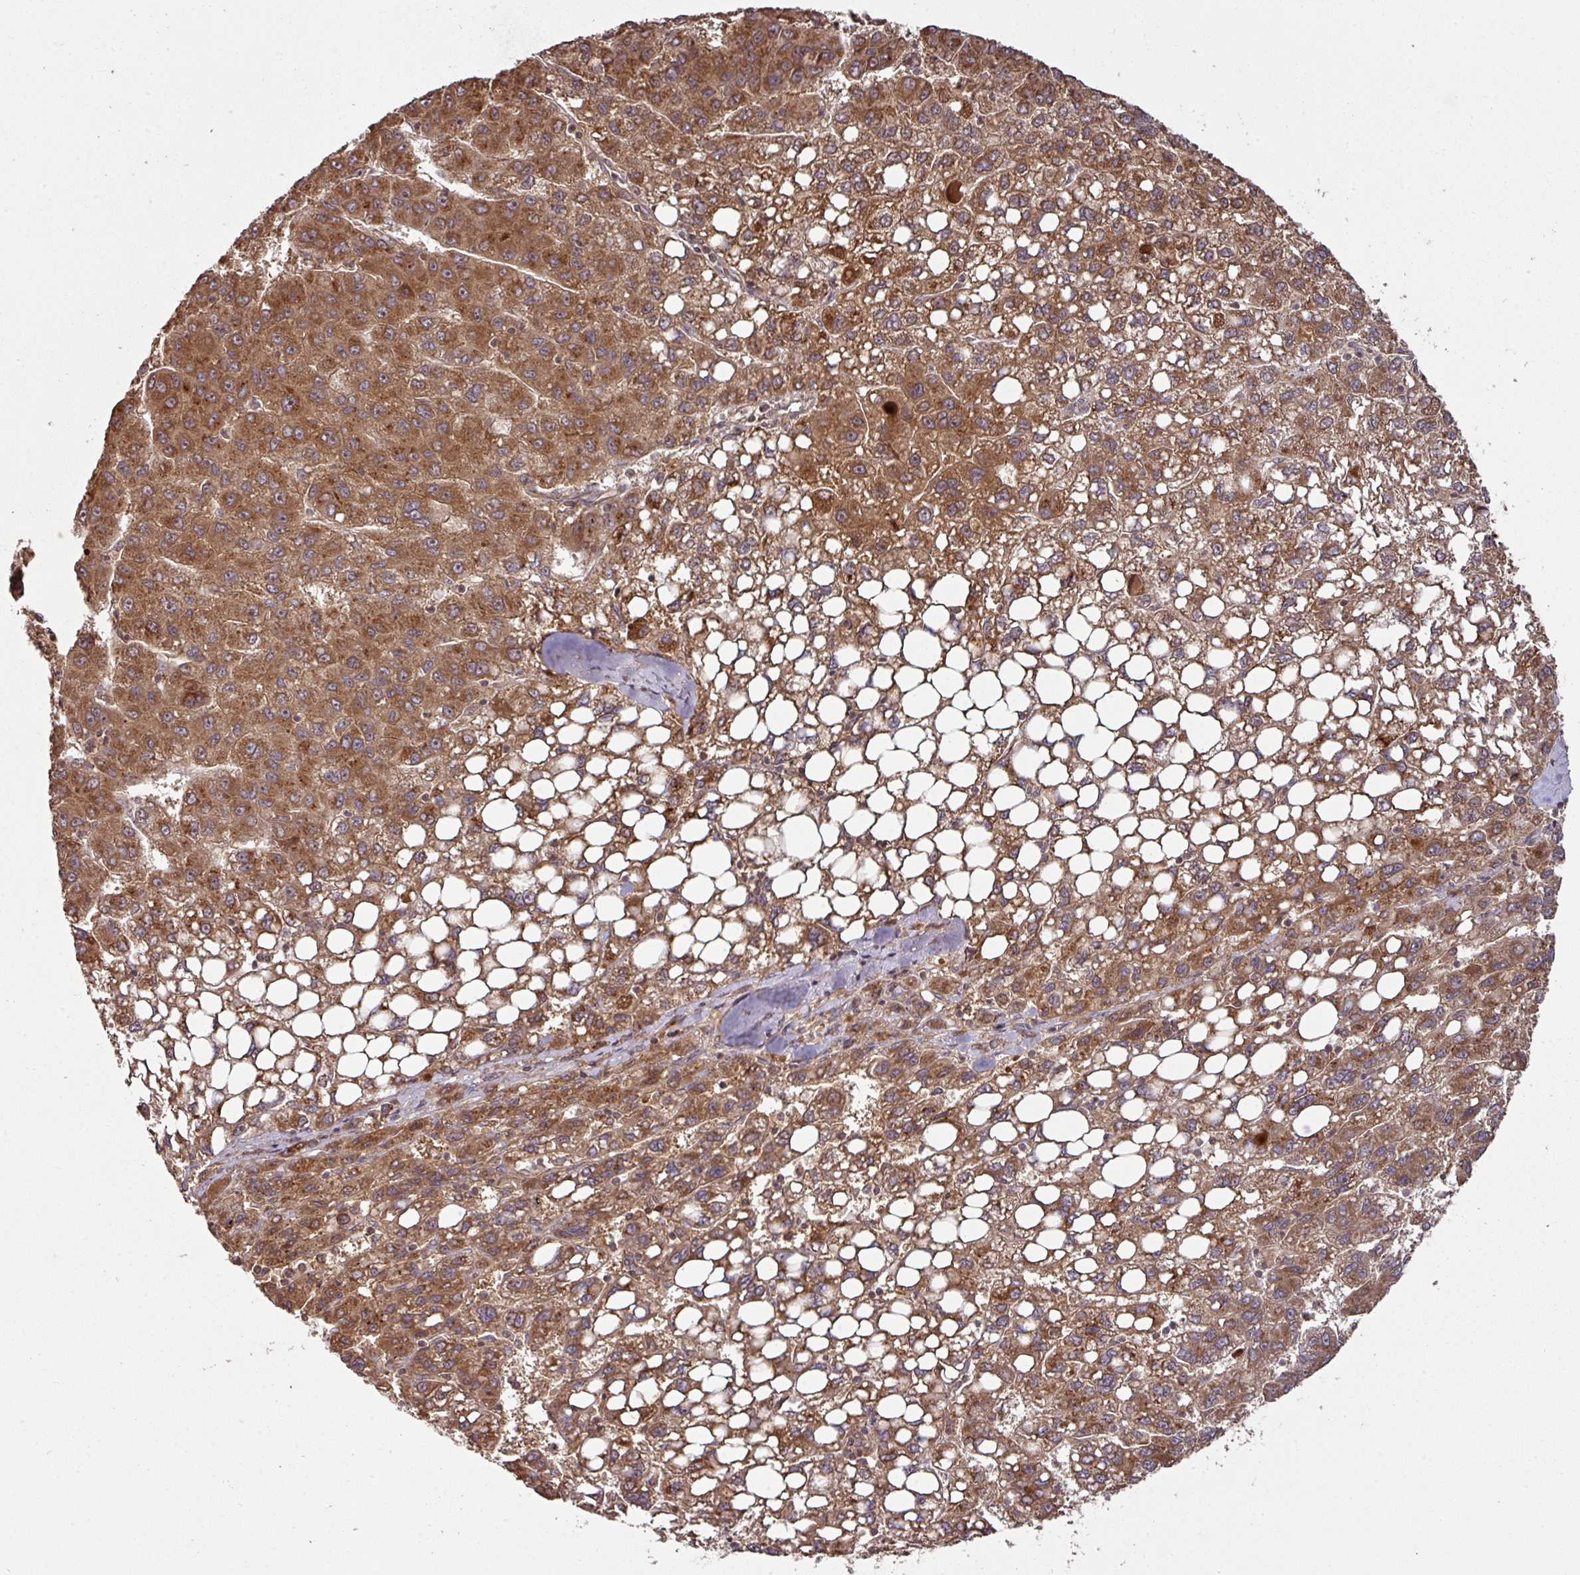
{"staining": {"intensity": "strong", "quantity": ">75%", "location": "cytoplasmic/membranous"}, "tissue": "liver cancer", "cell_type": "Tumor cells", "image_type": "cancer", "snomed": [{"axis": "morphology", "description": "Carcinoma, Hepatocellular, NOS"}, {"axis": "topography", "description": "Liver"}], "caption": "High-magnification brightfield microscopy of liver cancer stained with DAB (brown) and counterstained with hematoxylin (blue). tumor cells exhibit strong cytoplasmic/membranous positivity is appreciated in approximately>75% of cells.", "gene": "MRRF", "patient": {"sex": "female", "age": 82}}